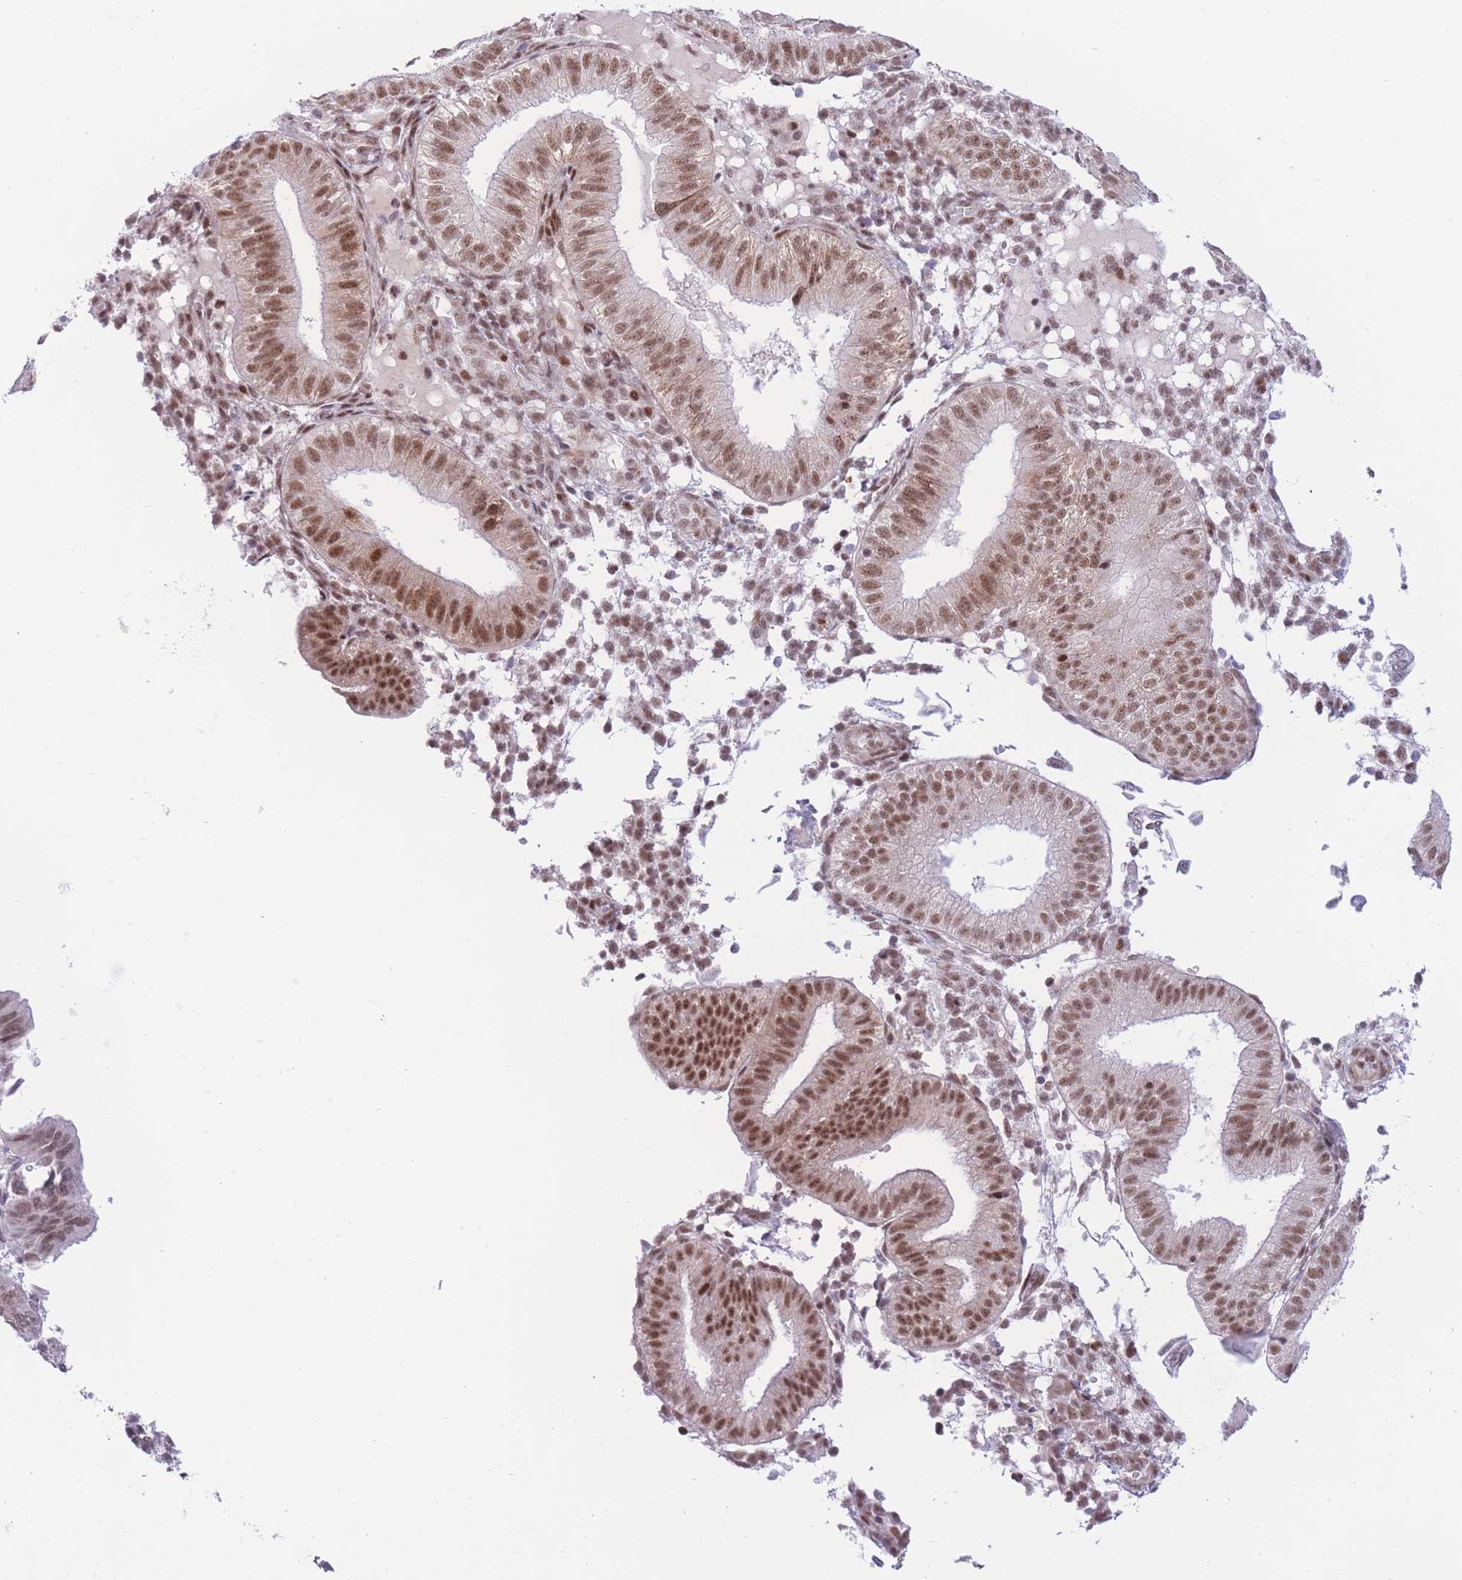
{"staining": {"intensity": "negative", "quantity": "none", "location": "none"}, "tissue": "endometrium", "cell_type": "Cells in endometrial stroma", "image_type": "normal", "snomed": [{"axis": "morphology", "description": "Normal tissue, NOS"}, {"axis": "topography", "description": "Endometrium"}], "caption": "Immunohistochemical staining of unremarkable endometrium shows no significant expression in cells in endometrial stroma.", "gene": "PCIF1", "patient": {"sex": "female", "age": 39}}